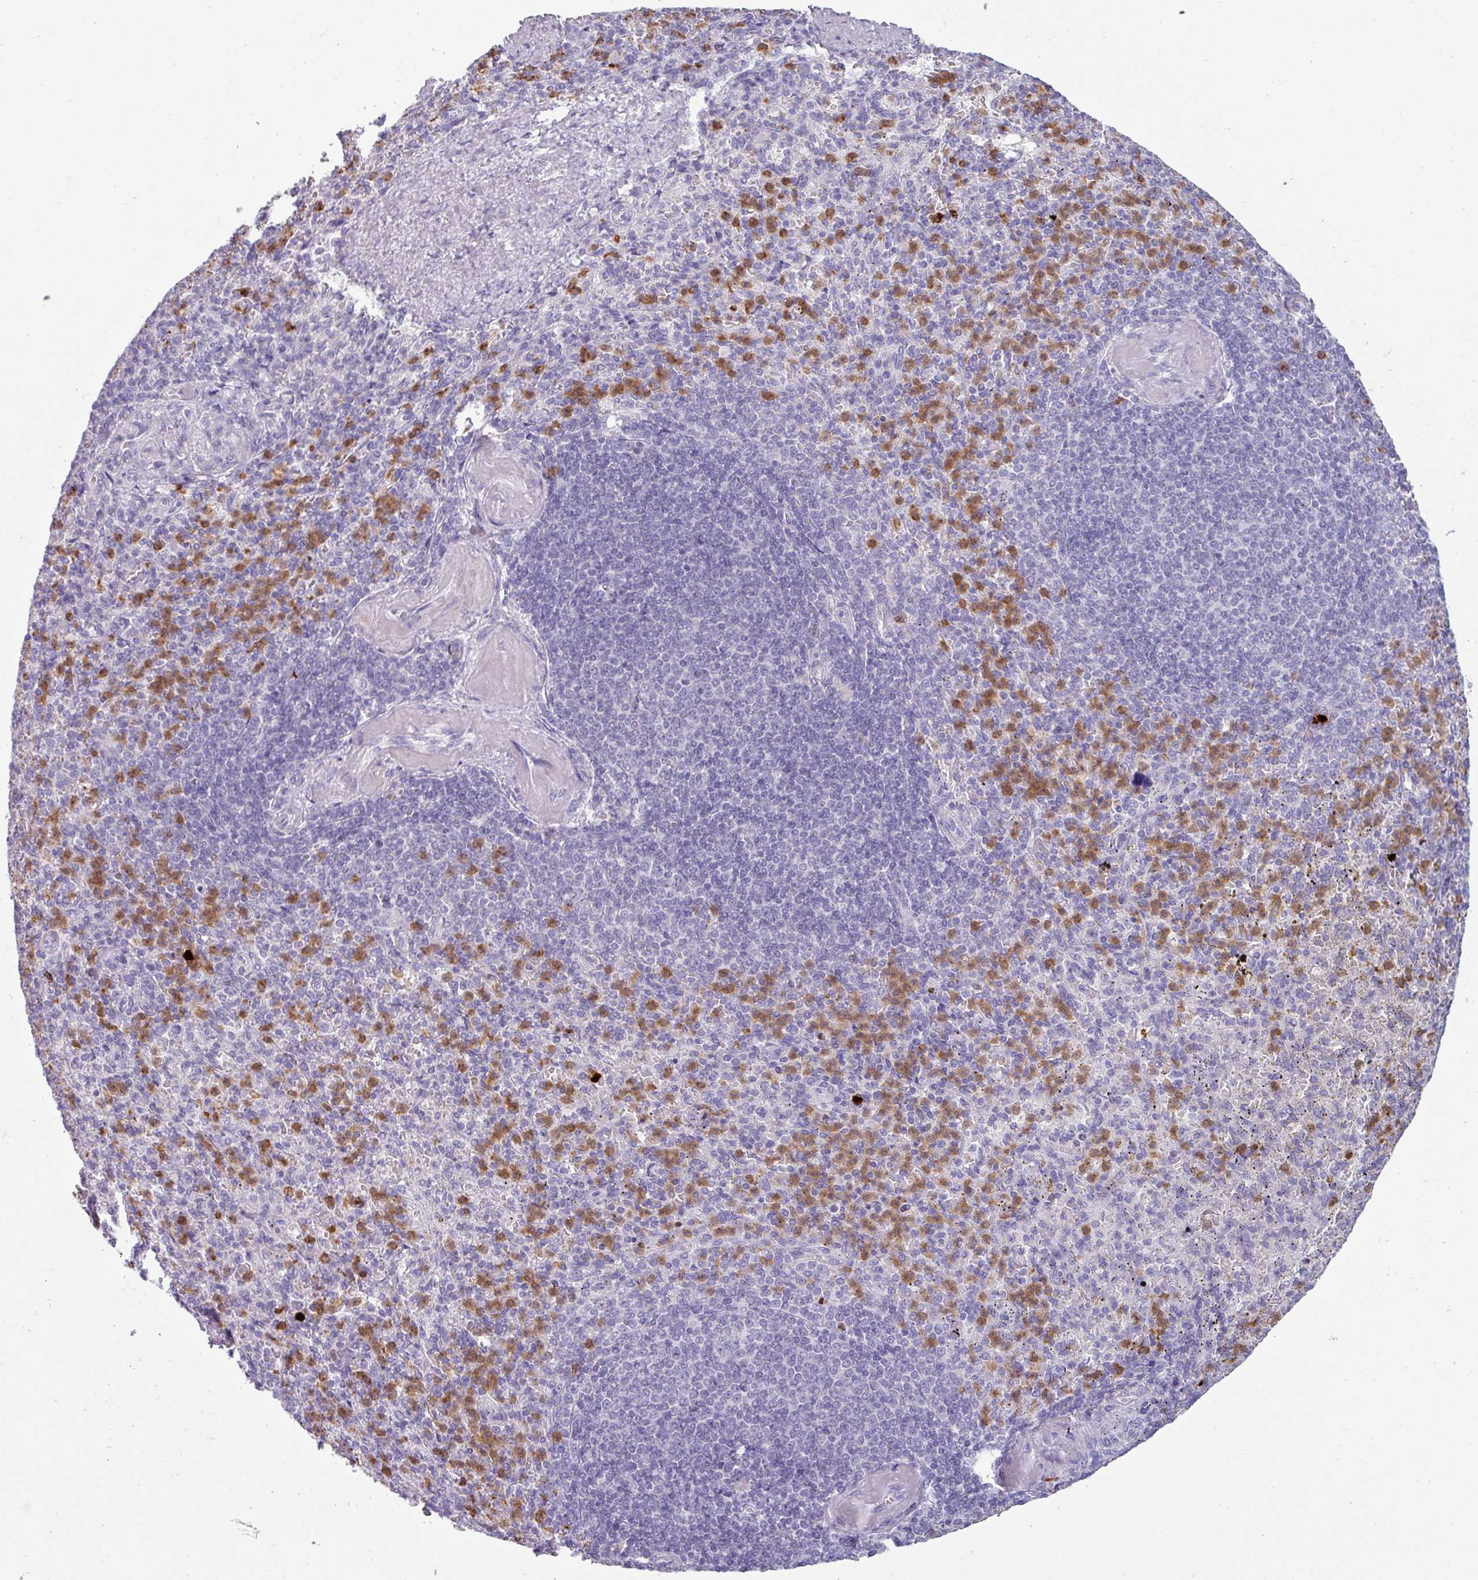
{"staining": {"intensity": "negative", "quantity": "none", "location": "none"}, "tissue": "spleen", "cell_type": "Cells in red pulp", "image_type": "normal", "snomed": [{"axis": "morphology", "description": "Normal tissue, NOS"}, {"axis": "topography", "description": "Spleen"}], "caption": "Immunohistochemistry (IHC) micrograph of unremarkable spleen: spleen stained with DAB (3,3'-diaminobenzidine) displays no significant protein positivity in cells in red pulp.", "gene": "TRIM39", "patient": {"sex": "female", "age": 74}}